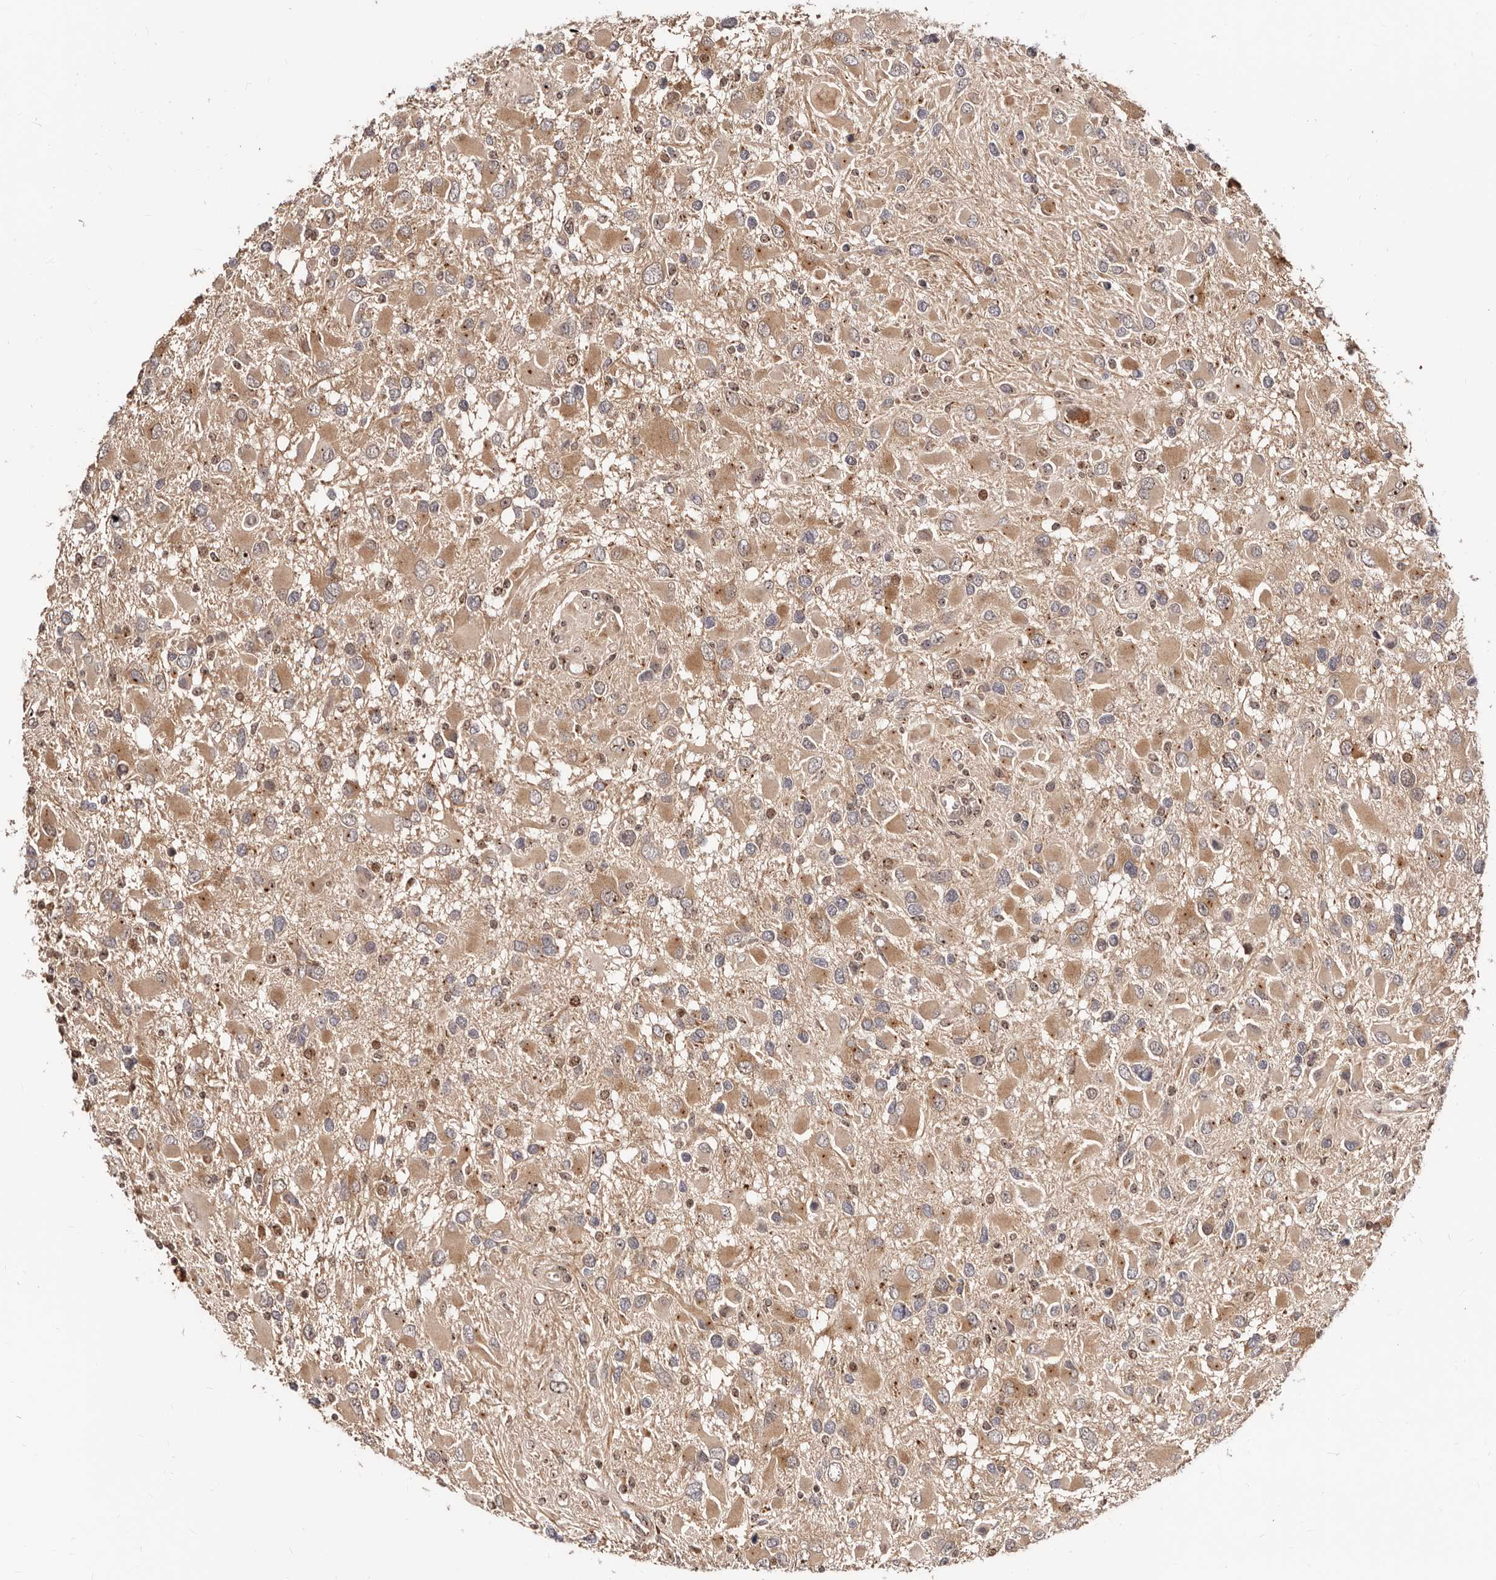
{"staining": {"intensity": "moderate", "quantity": "25%-75%", "location": "nuclear"}, "tissue": "glioma", "cell_type": "Tumor cells", "image_type": "cancer", "snomed": [{"axis": "morphology", "description": "Glioma, malignant, High grade"}, {"axis": "topography", "description": "Brain"}], "caption": "Glioma stained with DAB immunohistochemistry displays medium levels of moderate nuclear expression in about 25%-75% of tumor cells.", "gene": "APOL6", "patient": {"sex": "male", "age": 53}}